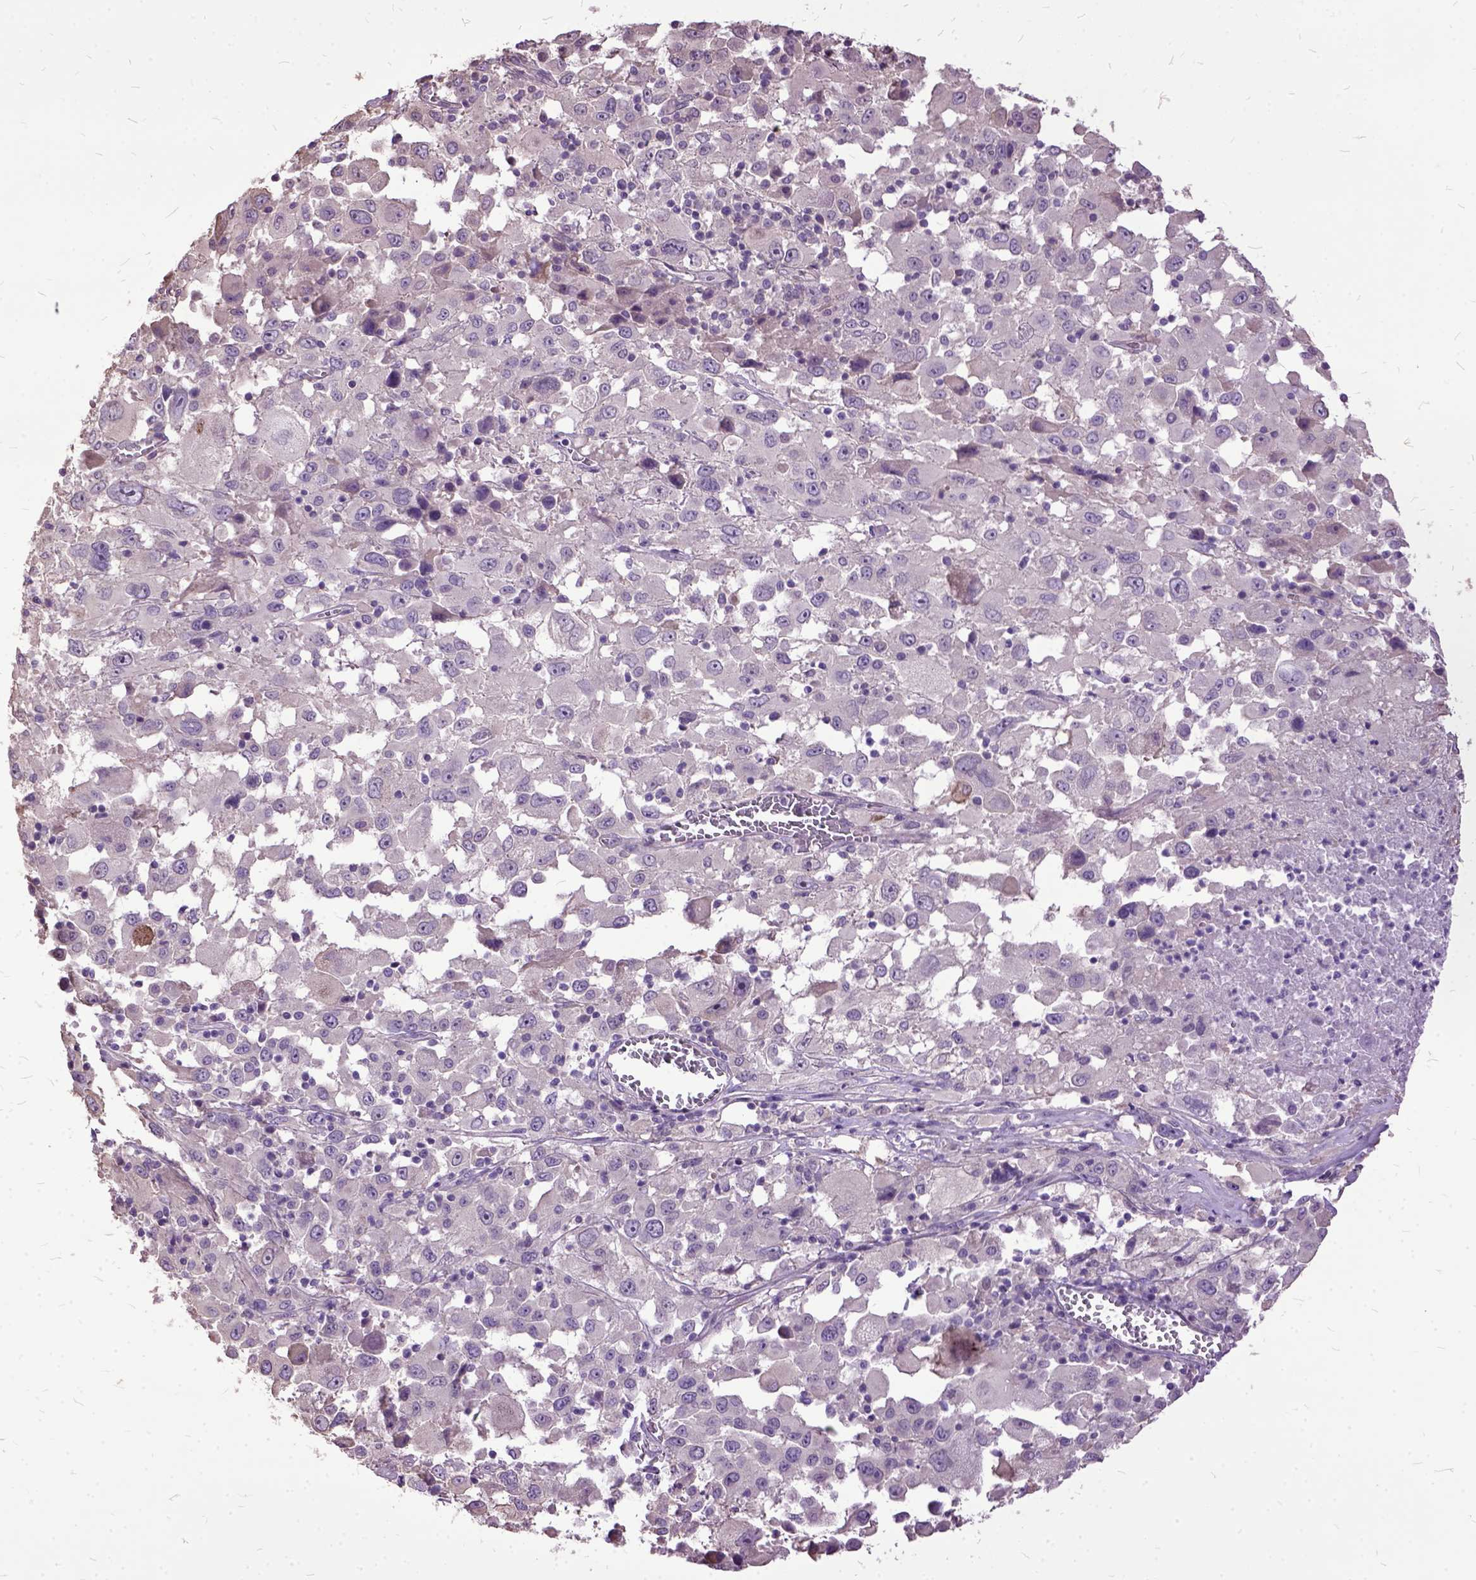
{"staining": {"intensity": "negative", "quantity": "none", "location": "none"}, "tissue": "melanoma", "cell_type": "Tumor cells", "image_type": "cancer", "snomed": [{"axis": "morphology", "description": "Malignant melanoma, Metastatic site"}, {"axis": "topography", "description": "Soft tissue"}], "caption": "The histopathology image displays no significant staining in tumor cells of melanoma. The staining was performed using DAB (3,3'-diaminobenzidine) to visualize the protein expression in brown, while the nuclei were stained in blue with hematoxylin (Magnification: 20x).", "gene": "AREG", "patient": {"sex": "male", "age": 50}}